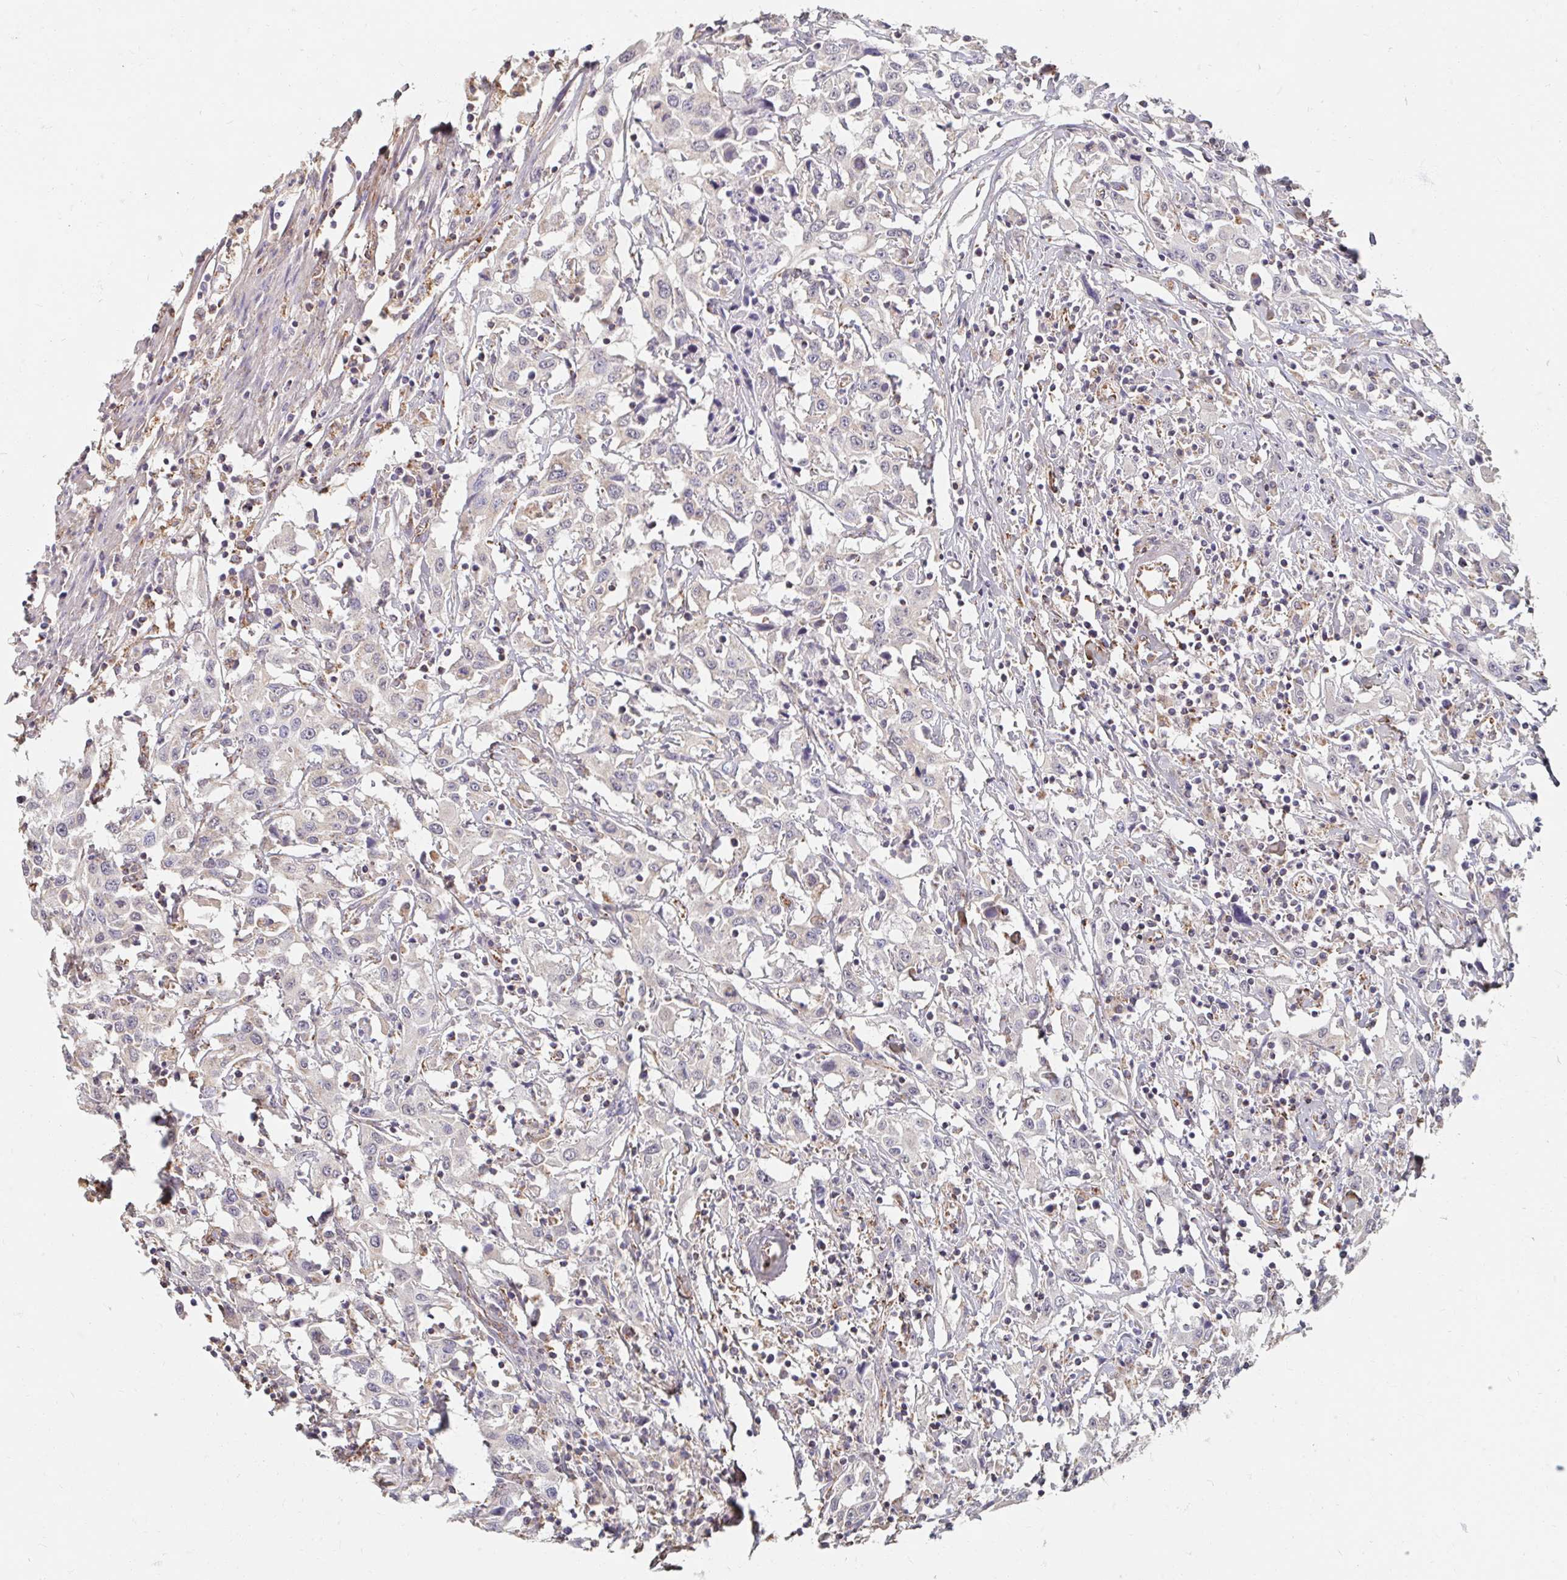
{"staining": {"intensity": "weak", "quantity": "<25%", "location": "cytoplasmic/membranous"}, "tissue": "urothelial cancer", "cell_type": "Tumor cells", "image_type": "cancer", "snomed": [{"axis": "morphology", "description": "Urothelial carcinoma, High grade"}, {"axis": "topography", "description": "Urinary bladder"}], "caption": "Immunohistochemical staining of urothelial carcinoma (high-grade) reveals no significant expression in tumor cells.", "gene": "MAVS", "patient": {"sex": "male", "age": 61}}